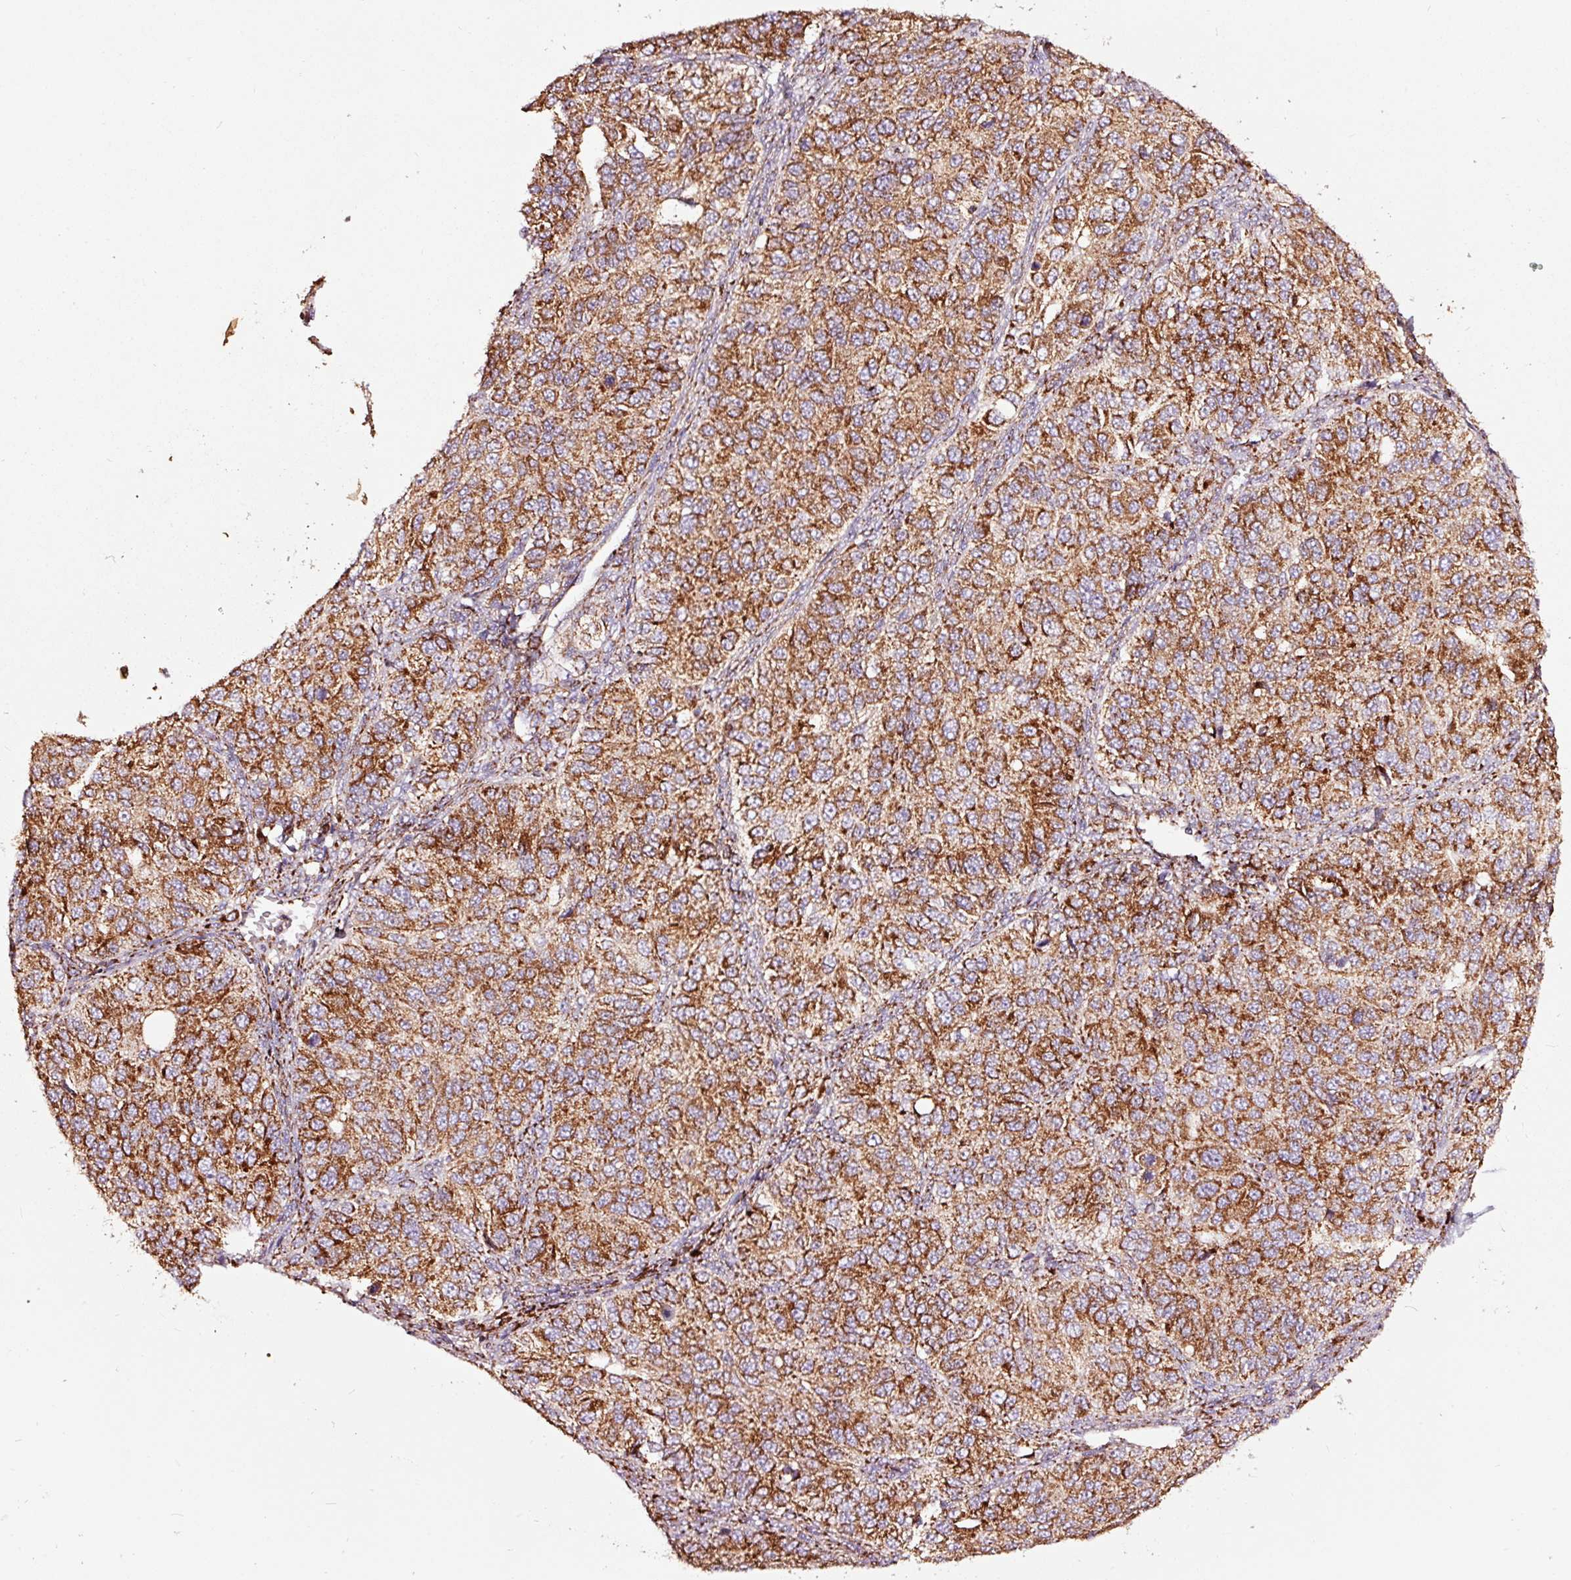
{"staining": {"intensity": "strong", "quantity": ">75%", "location": "cytoplasmic/membranous"}, "tissue": "ovarian cancer", "cell_type": "Tumor cells", "image_type": "cancer", "snomed": [{"axis": "morphology", "description": "Carcinoma, endometroid"}, {"axis": "topography", "description": "Ovary"}], "caption": "Protein expression analysis of ovarian cancer (endometroid carcinoma) exhibits strong cytoplasmic/membranous staining in approximately >75% of tumor cells.", "gene": "TPM1", "patient": {"sex": "female", "age": 51}}